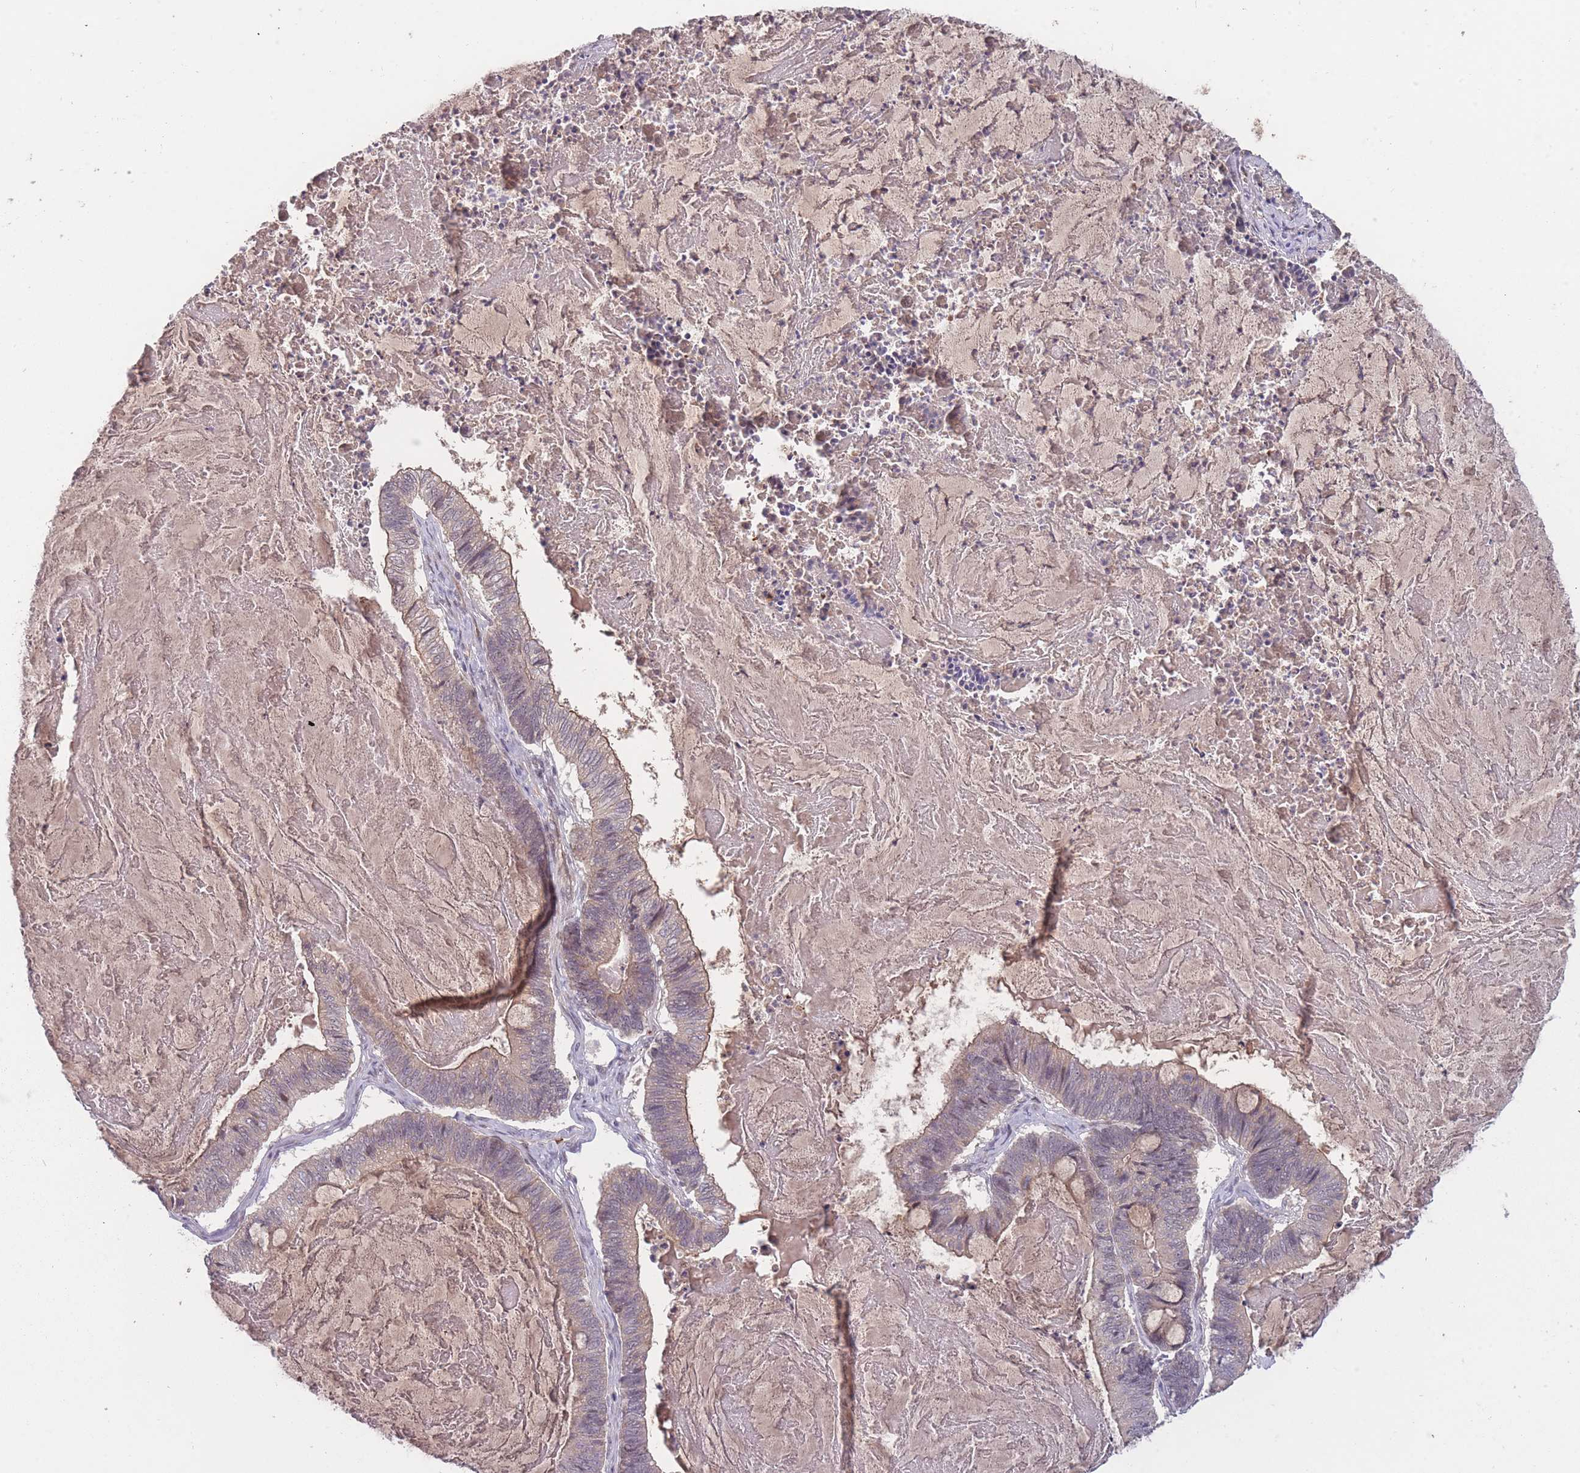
{"staining": {"intensity": "moderate", "quantity": "<25%", "location": "cytoplasmic/membranous"}, "tissue": "ovarian cancer", "cell_type": "Tumor cells", "image_type": "cancer", "snomed": [{"axis": "morphology", "description": "Cystadenocarcinoma, mucinous, NOS"}, {"axis": "topography", "description": "Ovary"}], "caption": "Immunohistochemical staining of human mucinous cystadenocarcinoma (ovarian) exhibits low levels of moderate cytoplasmic/membranous protein staining in approximately <25% of tumor cells. (DAB (3,3'-diaminobenzidine) = brown stain, brightfield microscopy at high magnification).", "gene": "SECTM1", "patient": {"sex": "female", "age": 61}}